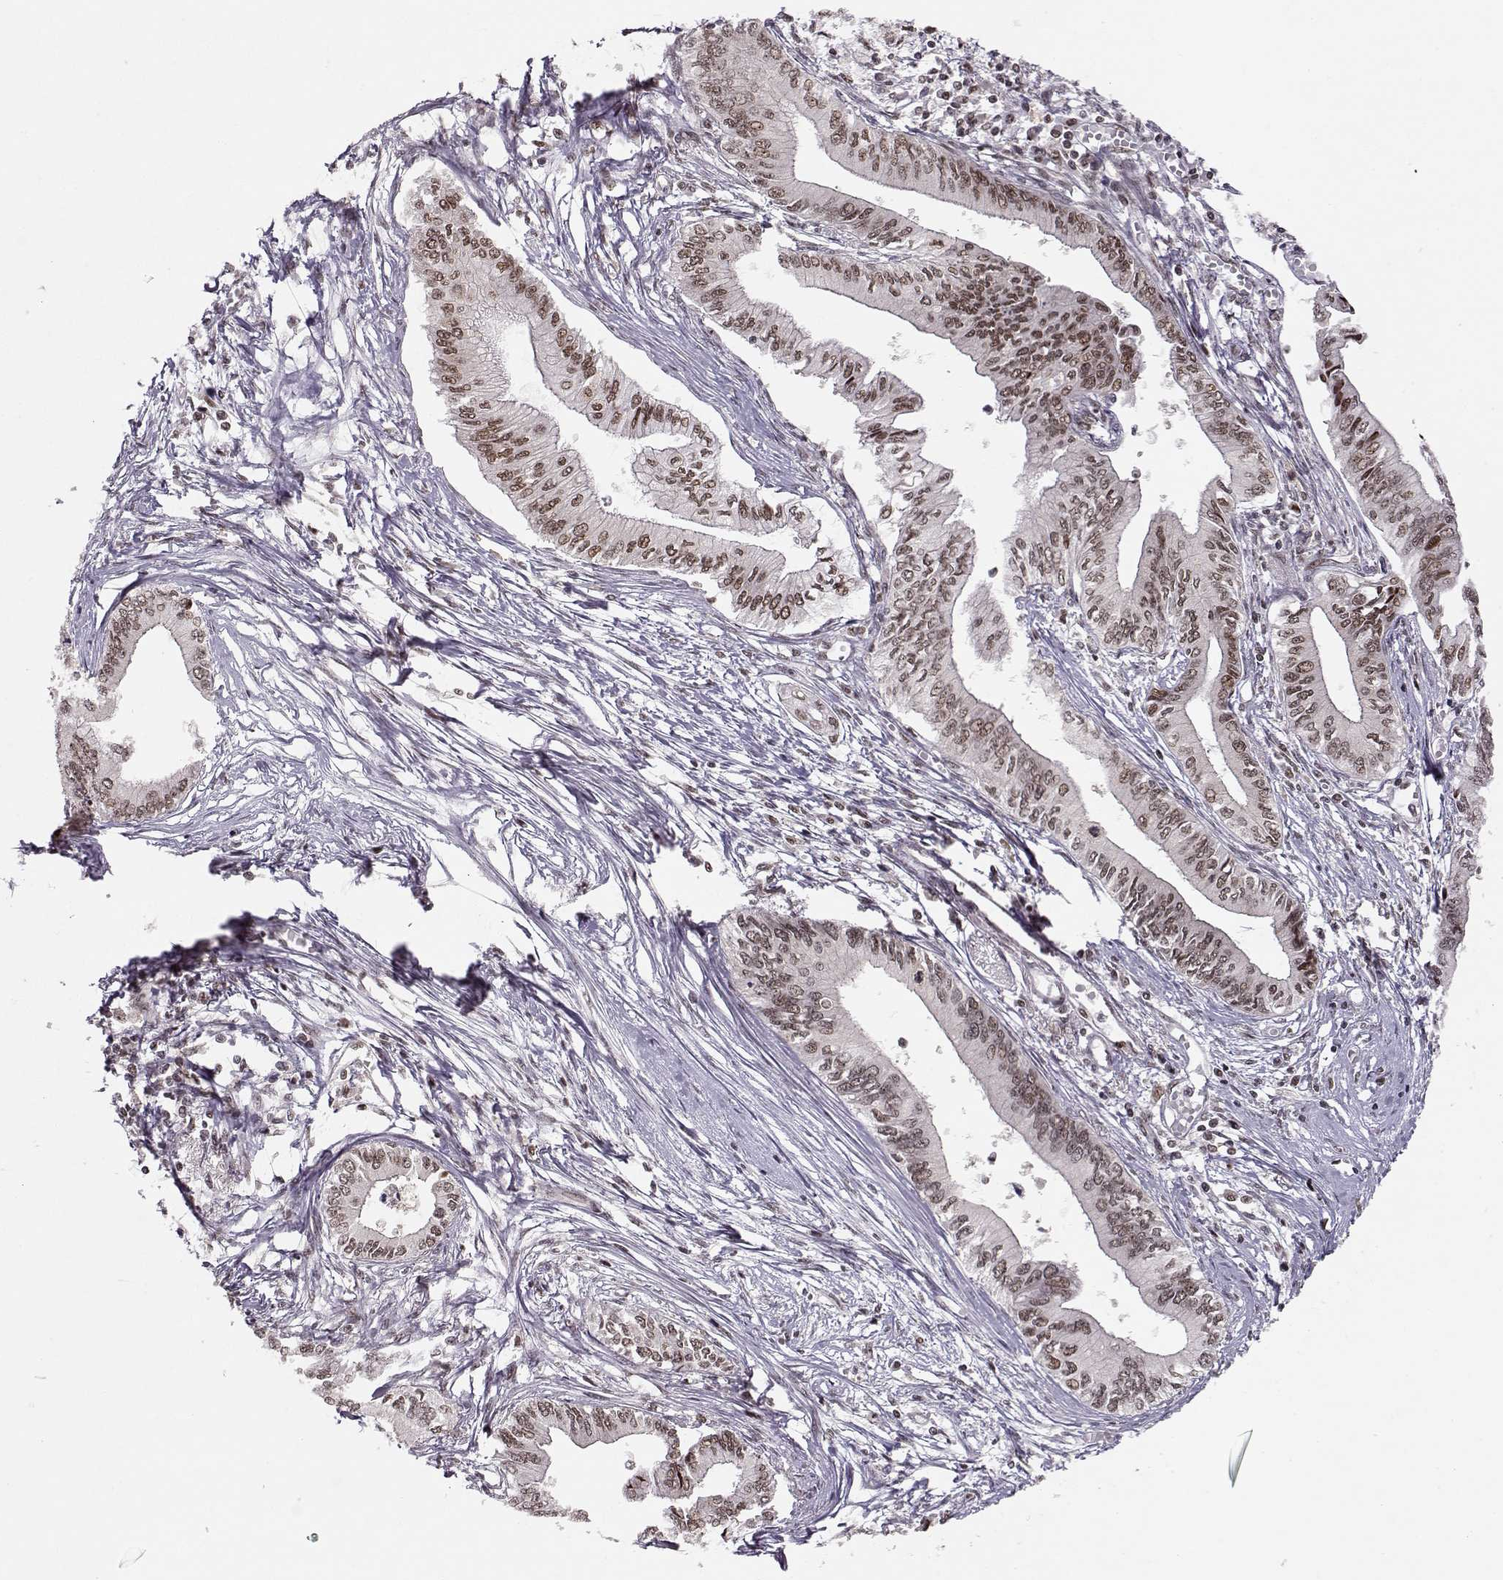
{"staining": {"intensity": "weak", "quantity": ">75%", "location": "nuclear"}, "tissue": "pancreatic cancer", "cell_type": "Tumor cells", "image_type": "cancer", "snomed": [{"axis": "morphology", "description": "Adenocarcinoma, NOS"}, {"axis": "topography", "description": "Pancreas"}], "caption": "Immunohistochemistry histopathology image of pancreatic adenocarcinoma stained for a protein (brown), which displays low levels of weak nuclear expression in about >75% of tumor cells.", "gene": "CSNK2A1", "patient": {"sex": "female", "age": 61}}